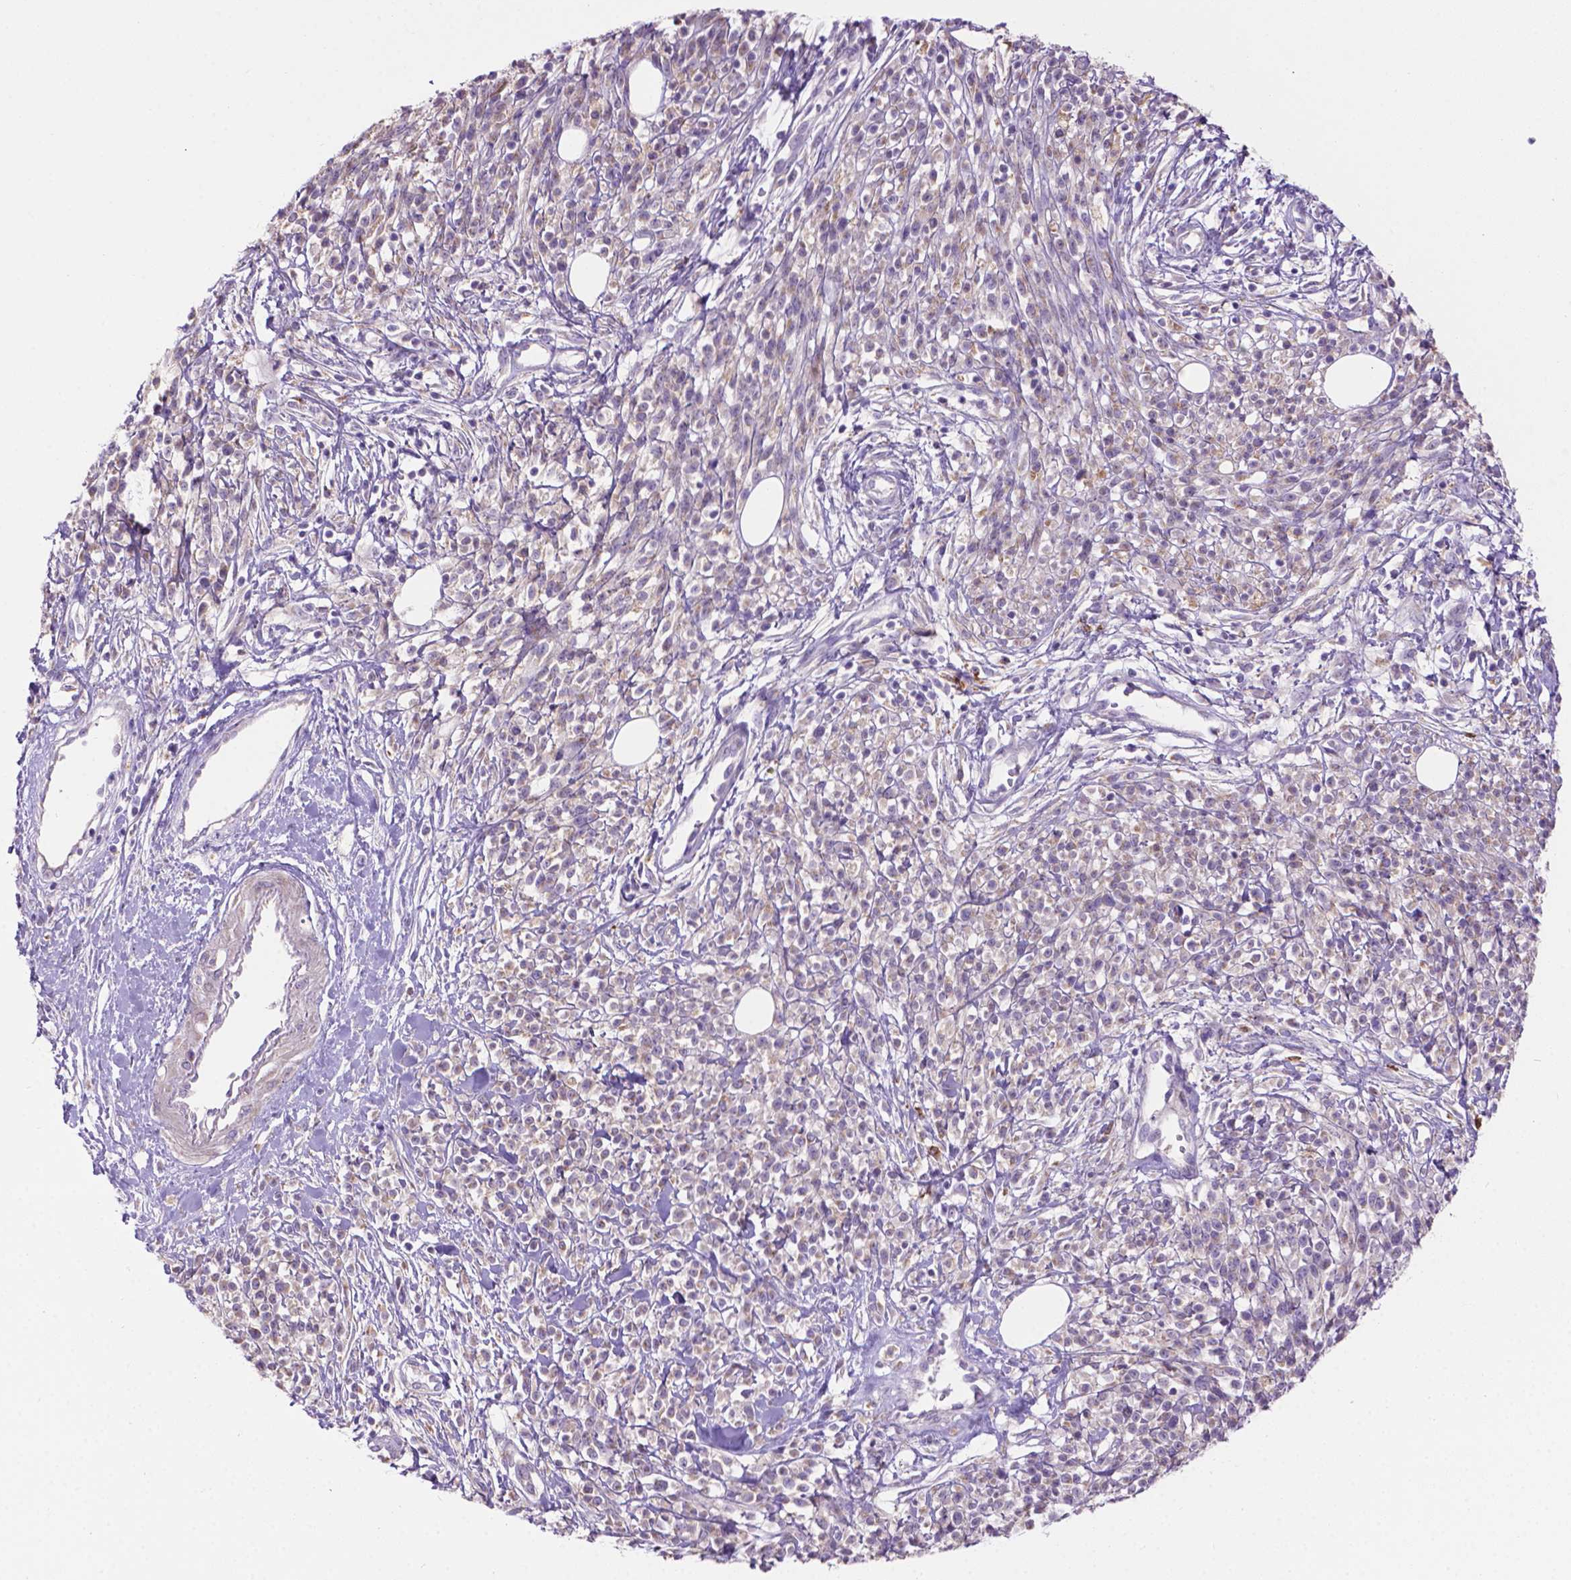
{"staining": {"intensity": "negative", "quantity": "none", "location": "none"}, "tissue": "melanoma", "cell_type": "Tumor cells", "image_type": "cancer", "snomed": [{"axis": "morphology", "description": "Malignant melanoma, NOS"}, {"axis": "topography", "description": "Skin"}, {"axis": "topography", "description": "Skin of trunk"}], "caption": "The photomicrograph displays no significant expression in tumor cells of melanoma.", "gene": "CDH7", "patient": {"sex": "male", "age": 74}}